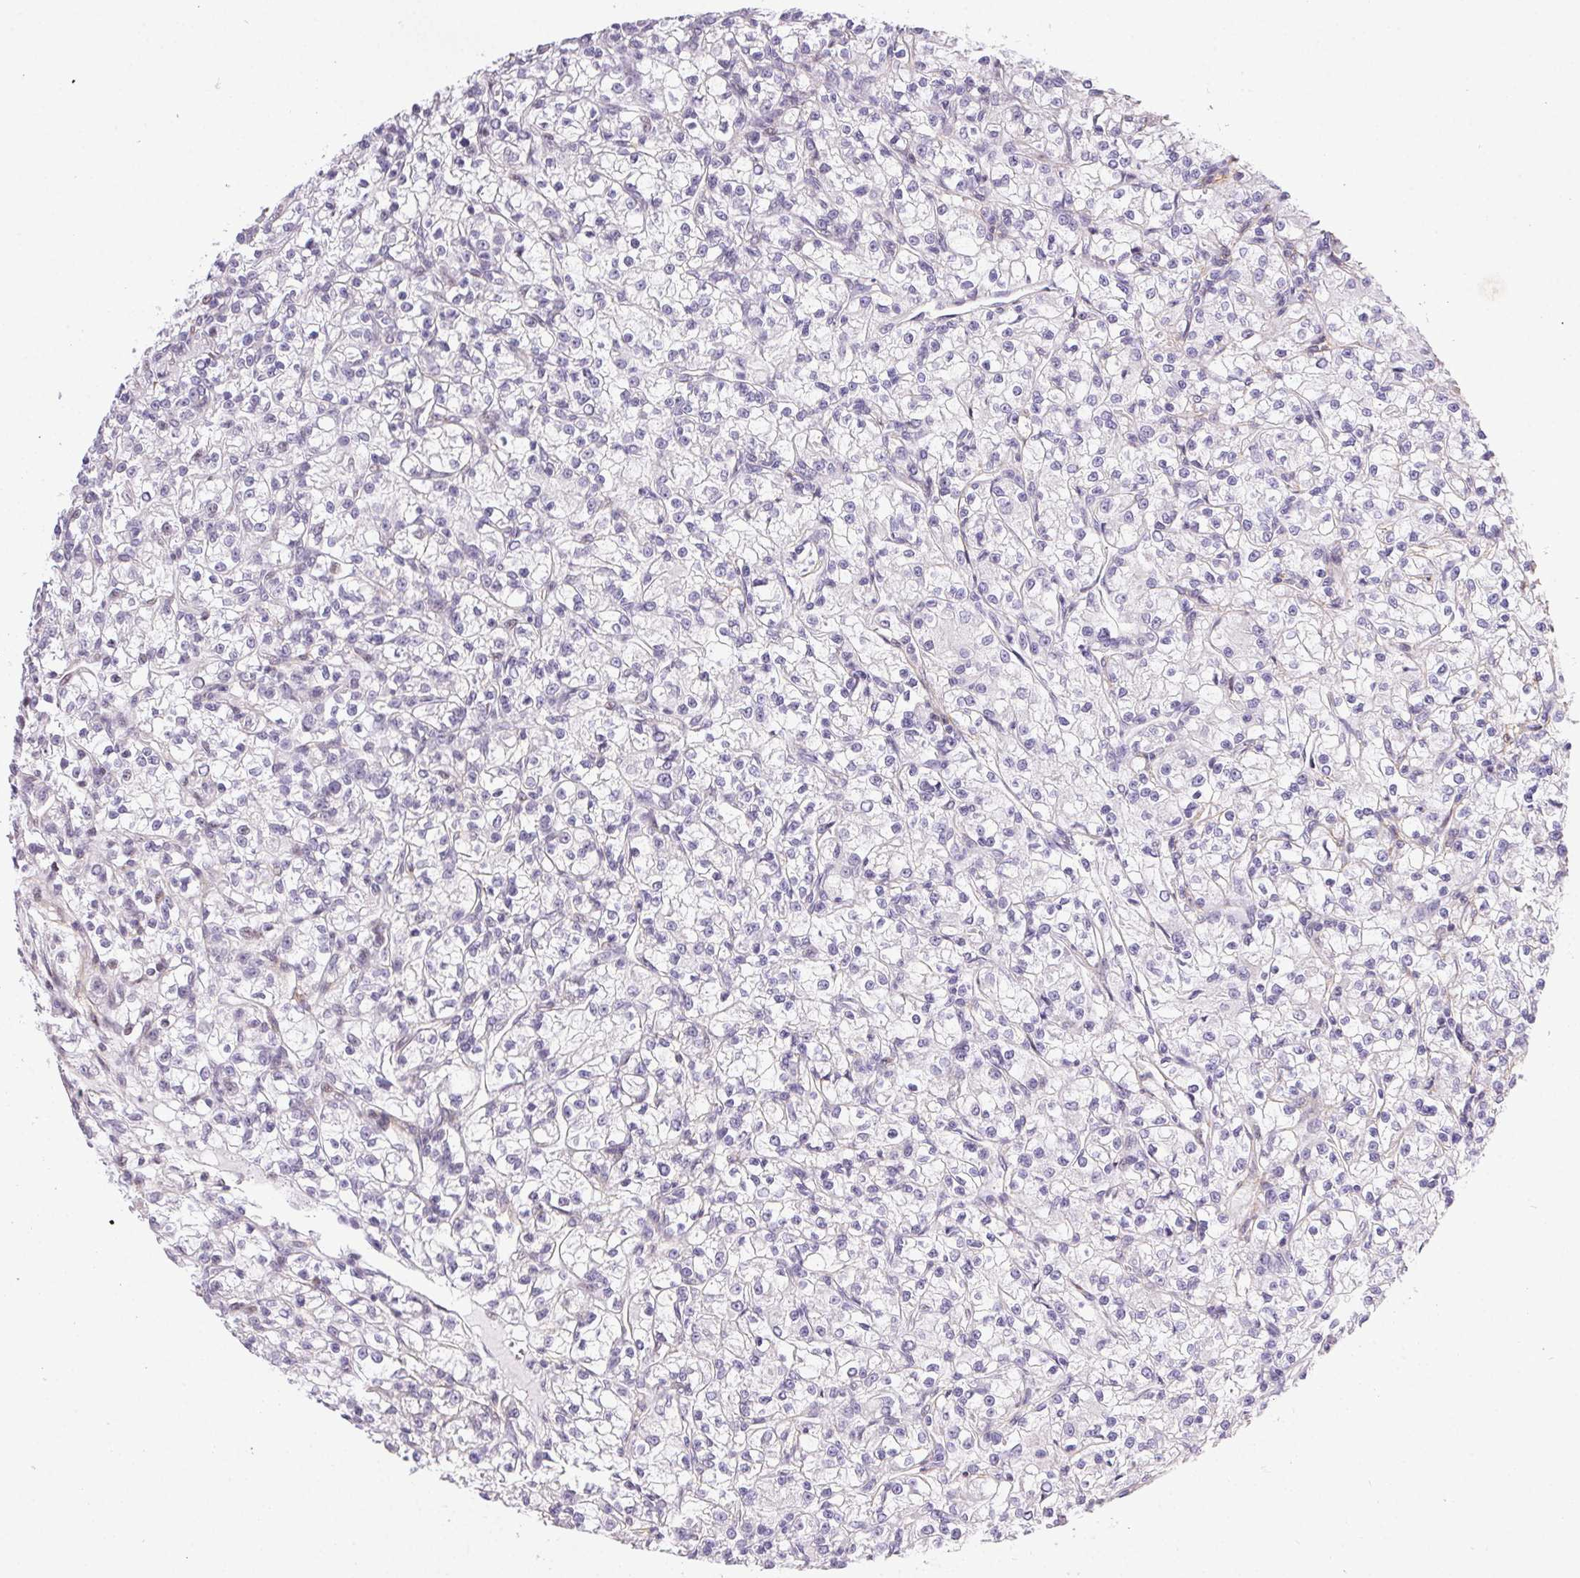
{"staining": {"intensity": "negative", "quantity": "none", "location": "none"}, "tissue": "renal cancer", "cell_type": "Tumor cells", "image_type": "cancer", "snomed": [{"axis": "morphology", "description": "Adenocarcinoma, NOS"}, {"axis": "topography", "description": "Kidney"}], "caption": "Histopathology image shows no protein expression in tumor cells of renal cancer tissue.", "gene": "PDZD2", "patient": {"sex": "female", "age": 59}}